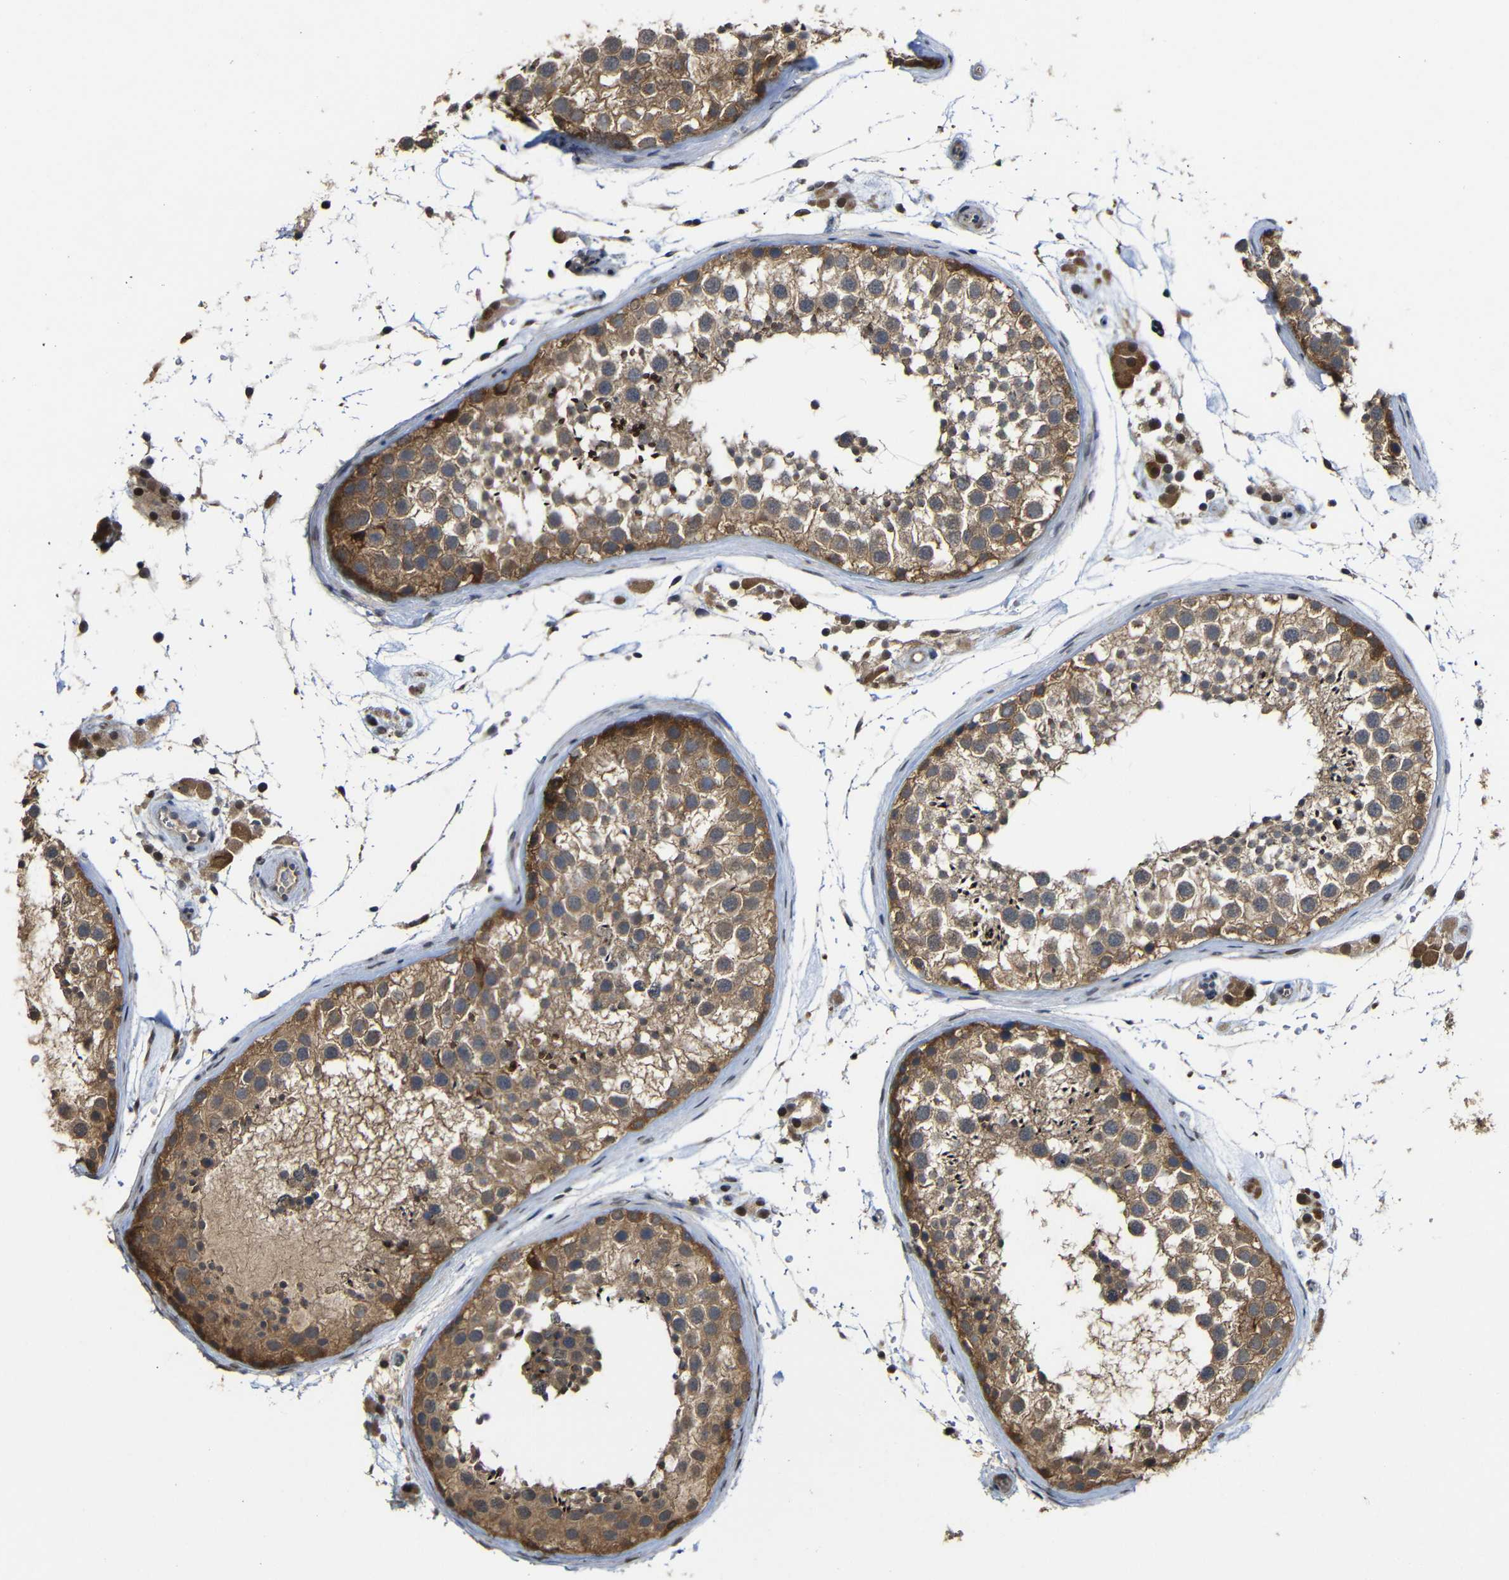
{"staining": {"intensity": "moderate", "quantity": ">75%", "location": "cytoplasmic/membranous"}, "tissue": "testis", "cell_type": "Cells in seminiferous ducts", "image_type": "normal", "snomed": [{"axis": "morphology", "description": "Normal tissue, NOS"}, {"axis": "topography", "description": "Testis"}], "caption": "Unremarkable testis shows moderate cytoplasmic/membranous positivity in about >75% of cells in seminiferous ducts, visualized by immunohistochemistry.", "gene": "ATG12", "patient": {"sex": "male", "age": 46}}